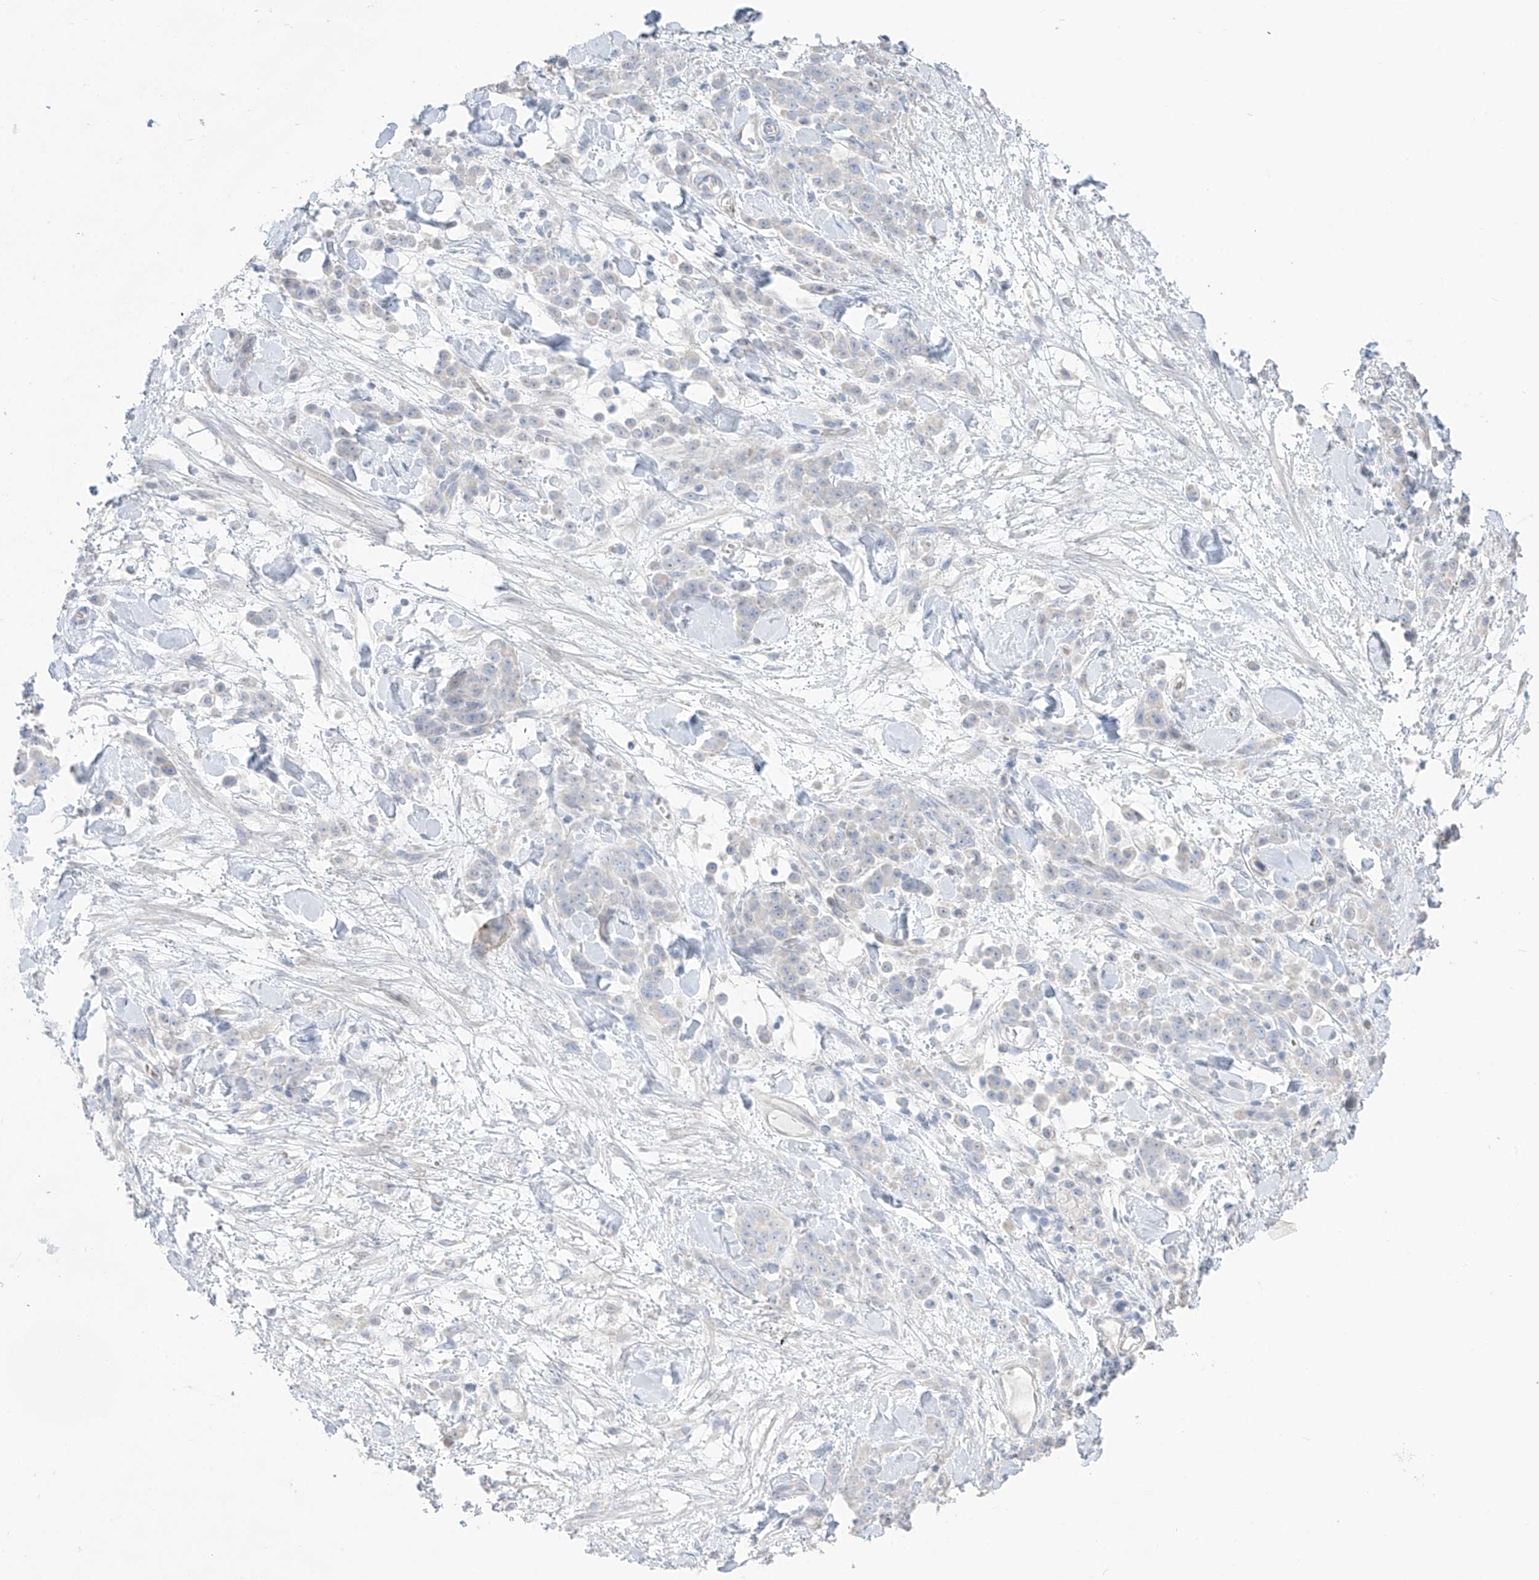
{"staining": {"intensity": "negative", "quantity": "none", "location": "none"}, "tissue": "stomach cancer", "cell_type": "Tumor cells", "image_type": "cancer", "snomed": [{"axis": "morphology", "description": "Normal tissue, NOS"}, {"axis": "morphology", "description": "Adenocarcinoma, NOS"}, {"axis": "topography", "description": "Stomach"}], "caption": "Stomach cancer was stained to show a protein in brown. There is no significant expression in tumor cells. (DAB (3,3'-diaminobenzidine) immunohistochemistry (IHC) visualized using brightfield microscopy, high magnification).", "gene": "ASPRV1", "patient": {"sex": "male", "age": 82}}